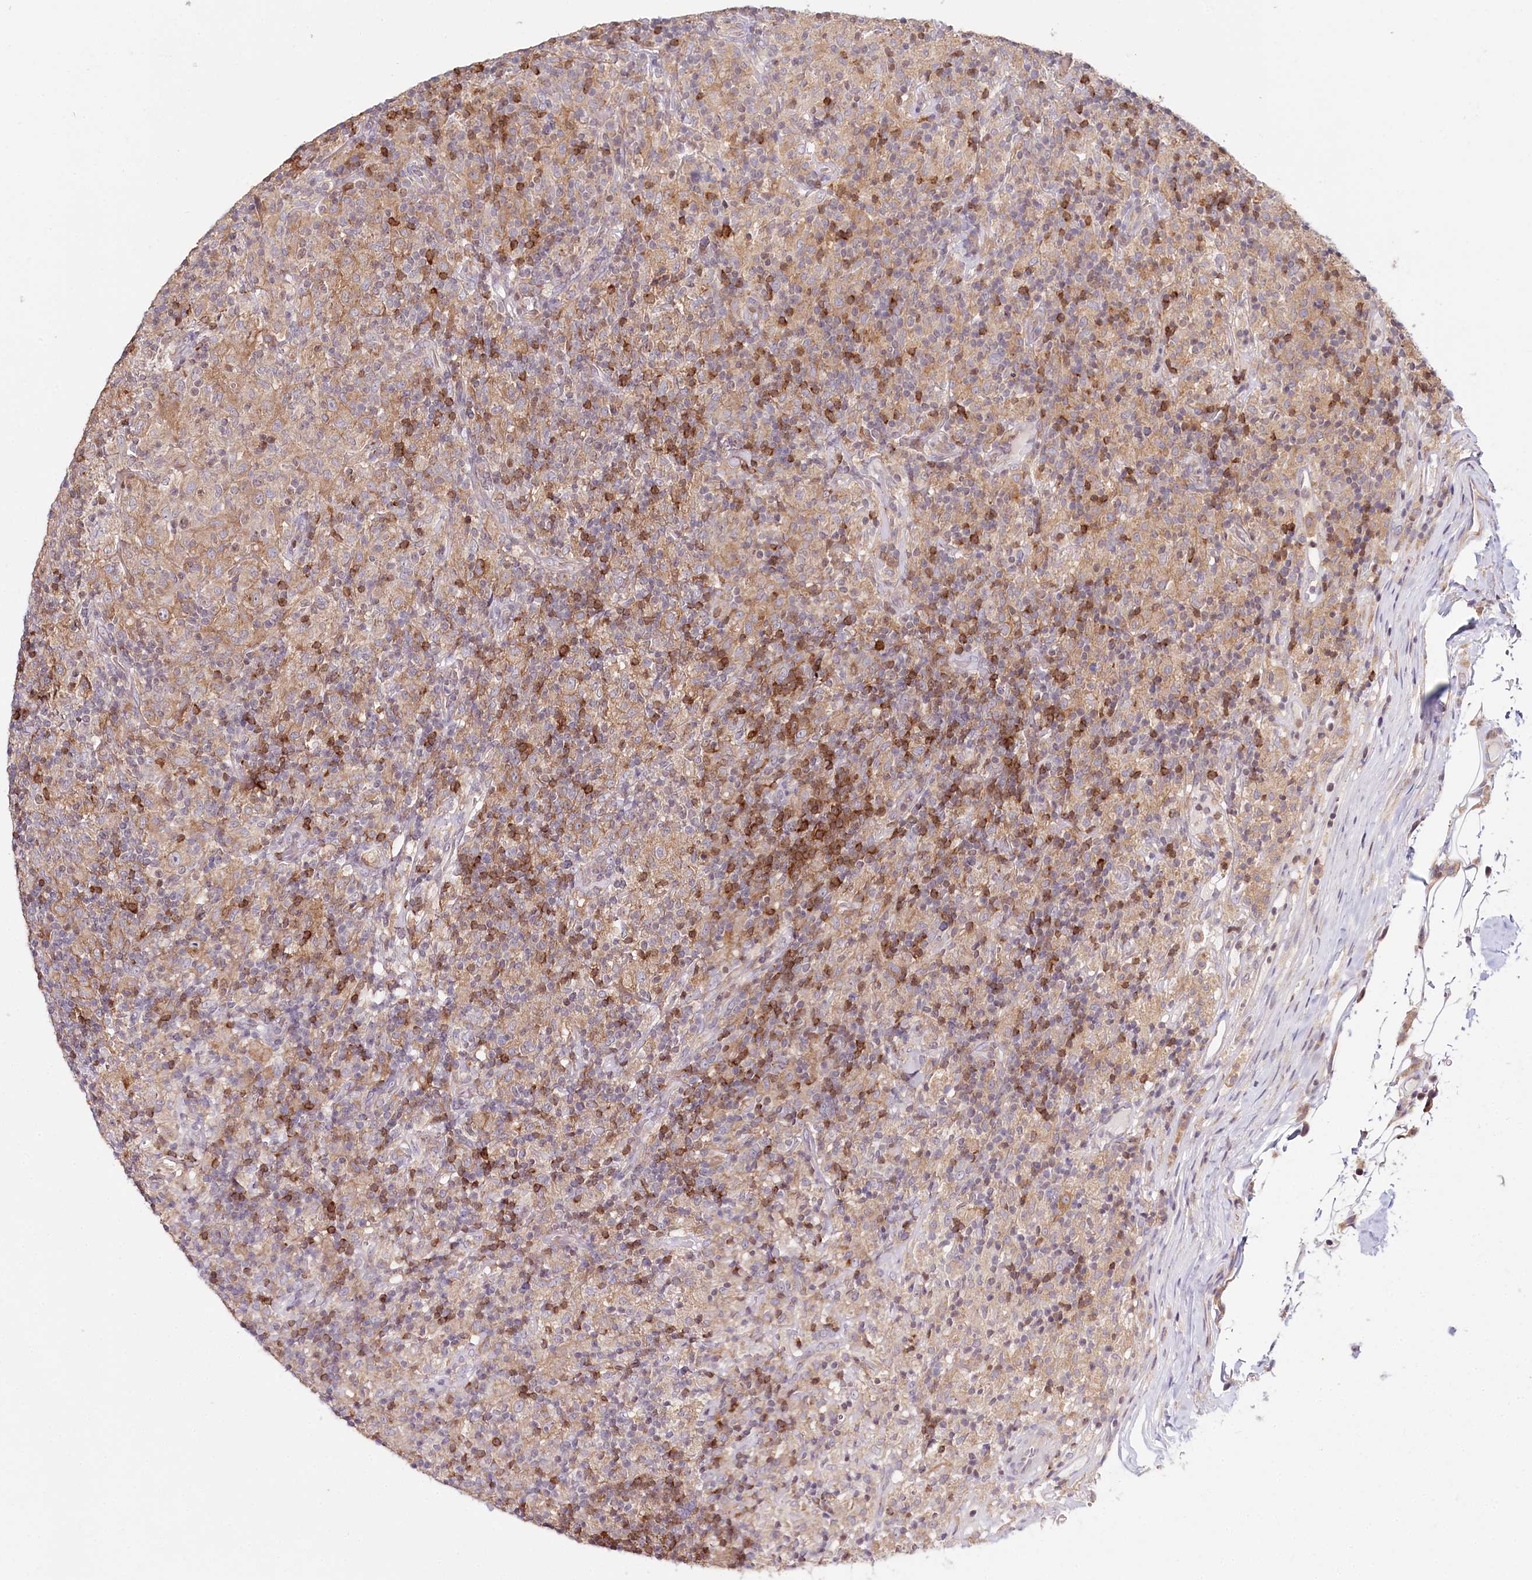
{"staining": {"intensity": "negative", "quantity": "none", "location": "none"}, "tissue": "lymphoma", "cell_type": "Tumor cells", "image_type": "cancer", "snomed": [{"axis": "morphology", "description": "Hodgkin's disease, NOS"}, {"axis": "topography", "description": "Lymph node"}], "caption": "Photomicrograph shows no protein staining in tumor cells of Hodgkin's disease tissue.", "gene": "DAPK1", "patient": {"sex": "male", "age": 70}}